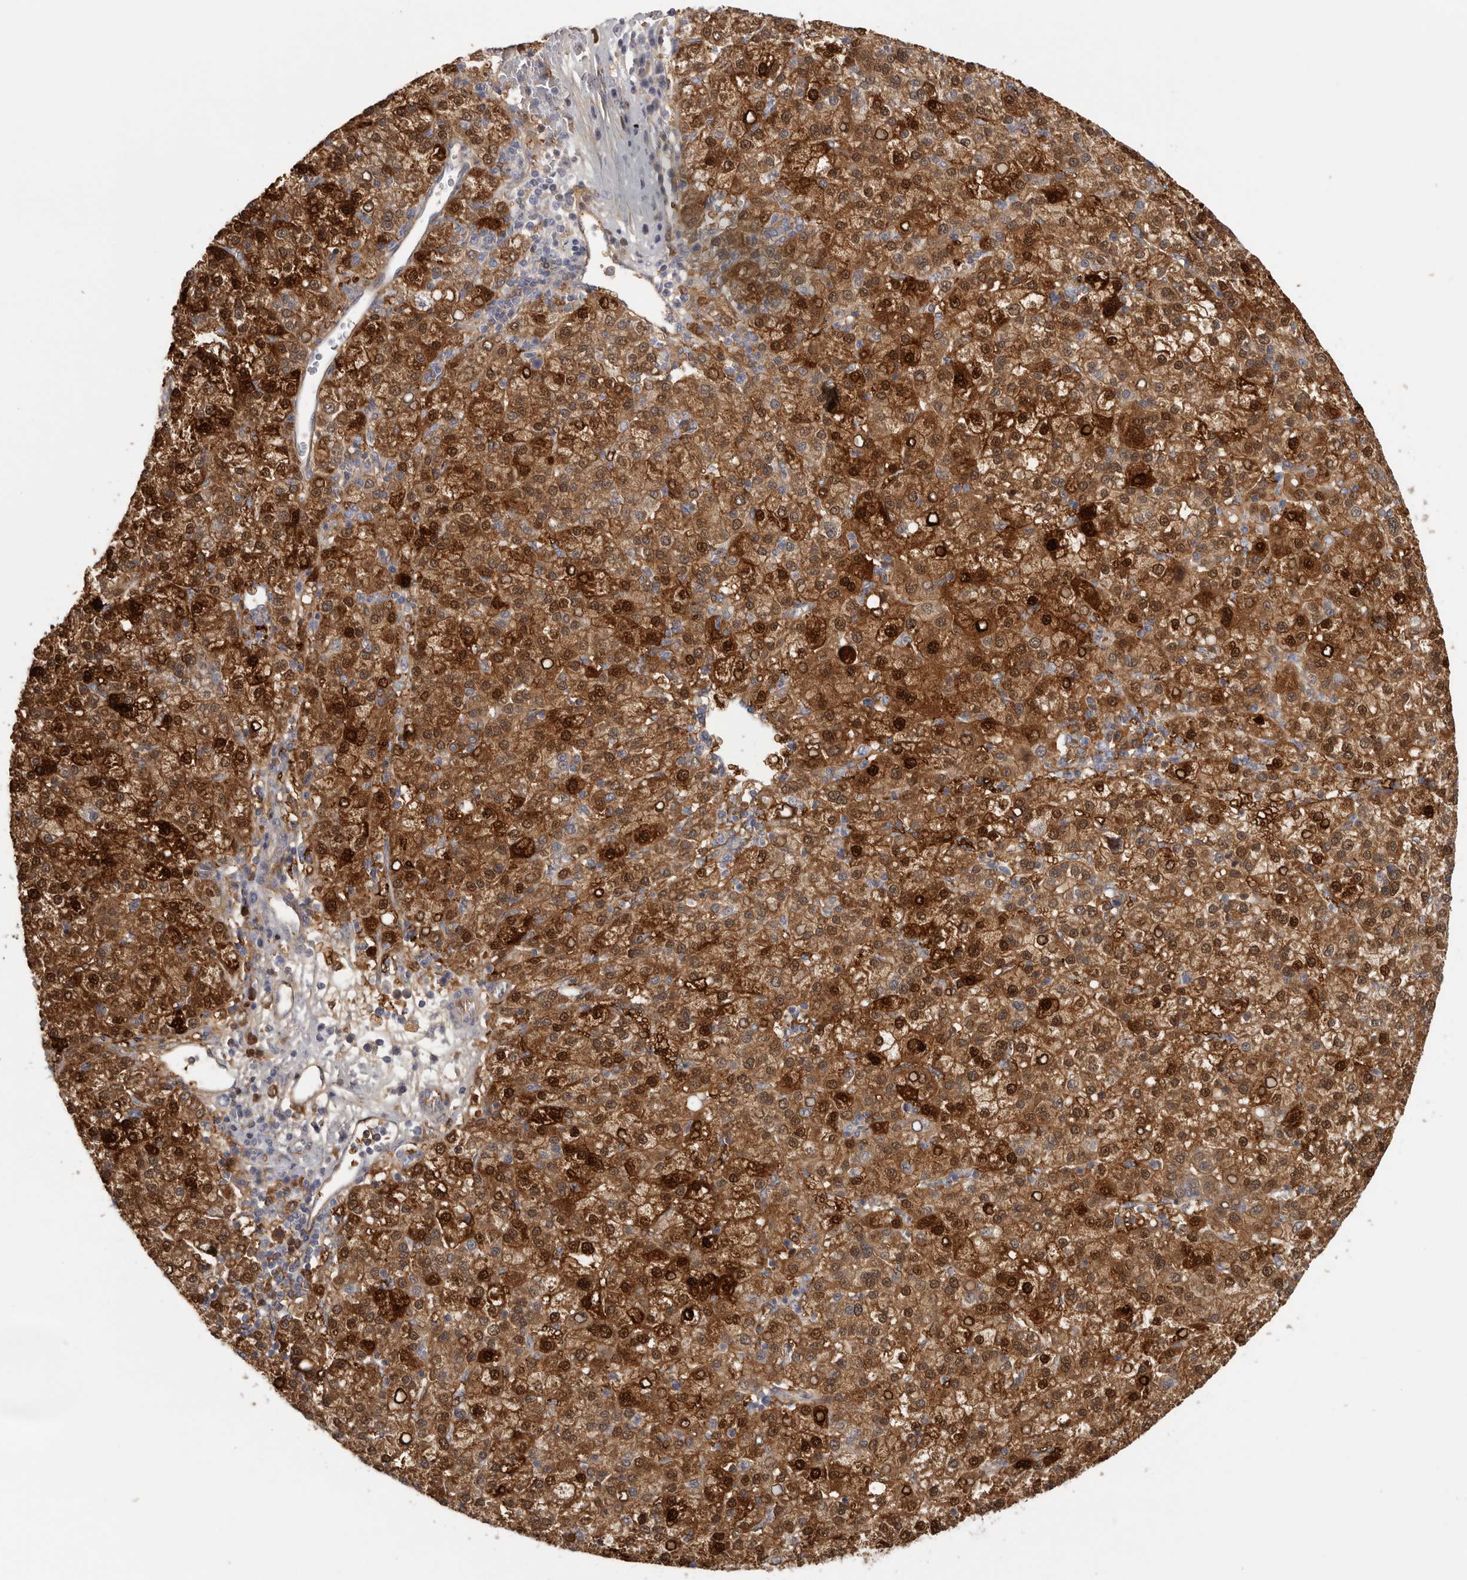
{"staining": {"intensity": "strong", "quantity": ">75%", "location": "cytoplasmic/membranous,nuclear"}, "tissue": "liver cancer", "cell_type": "Tumor cells", "image_type": "cancer", "snomed": [{"axis": "morphology", "description": "Carcinoma, Hepatocellular, NOS"}, {"axis": "topography", "description": "Liver"}], "caption": "Immunohistochemical staining of liver hepatocellular carcinoma shows strong cytoplasmic/membranous and nuclear protein expression in approximately >75% of tumor cells.", "gene": "DNAJC11", "patient": {"sex": "female", "age": 58}}